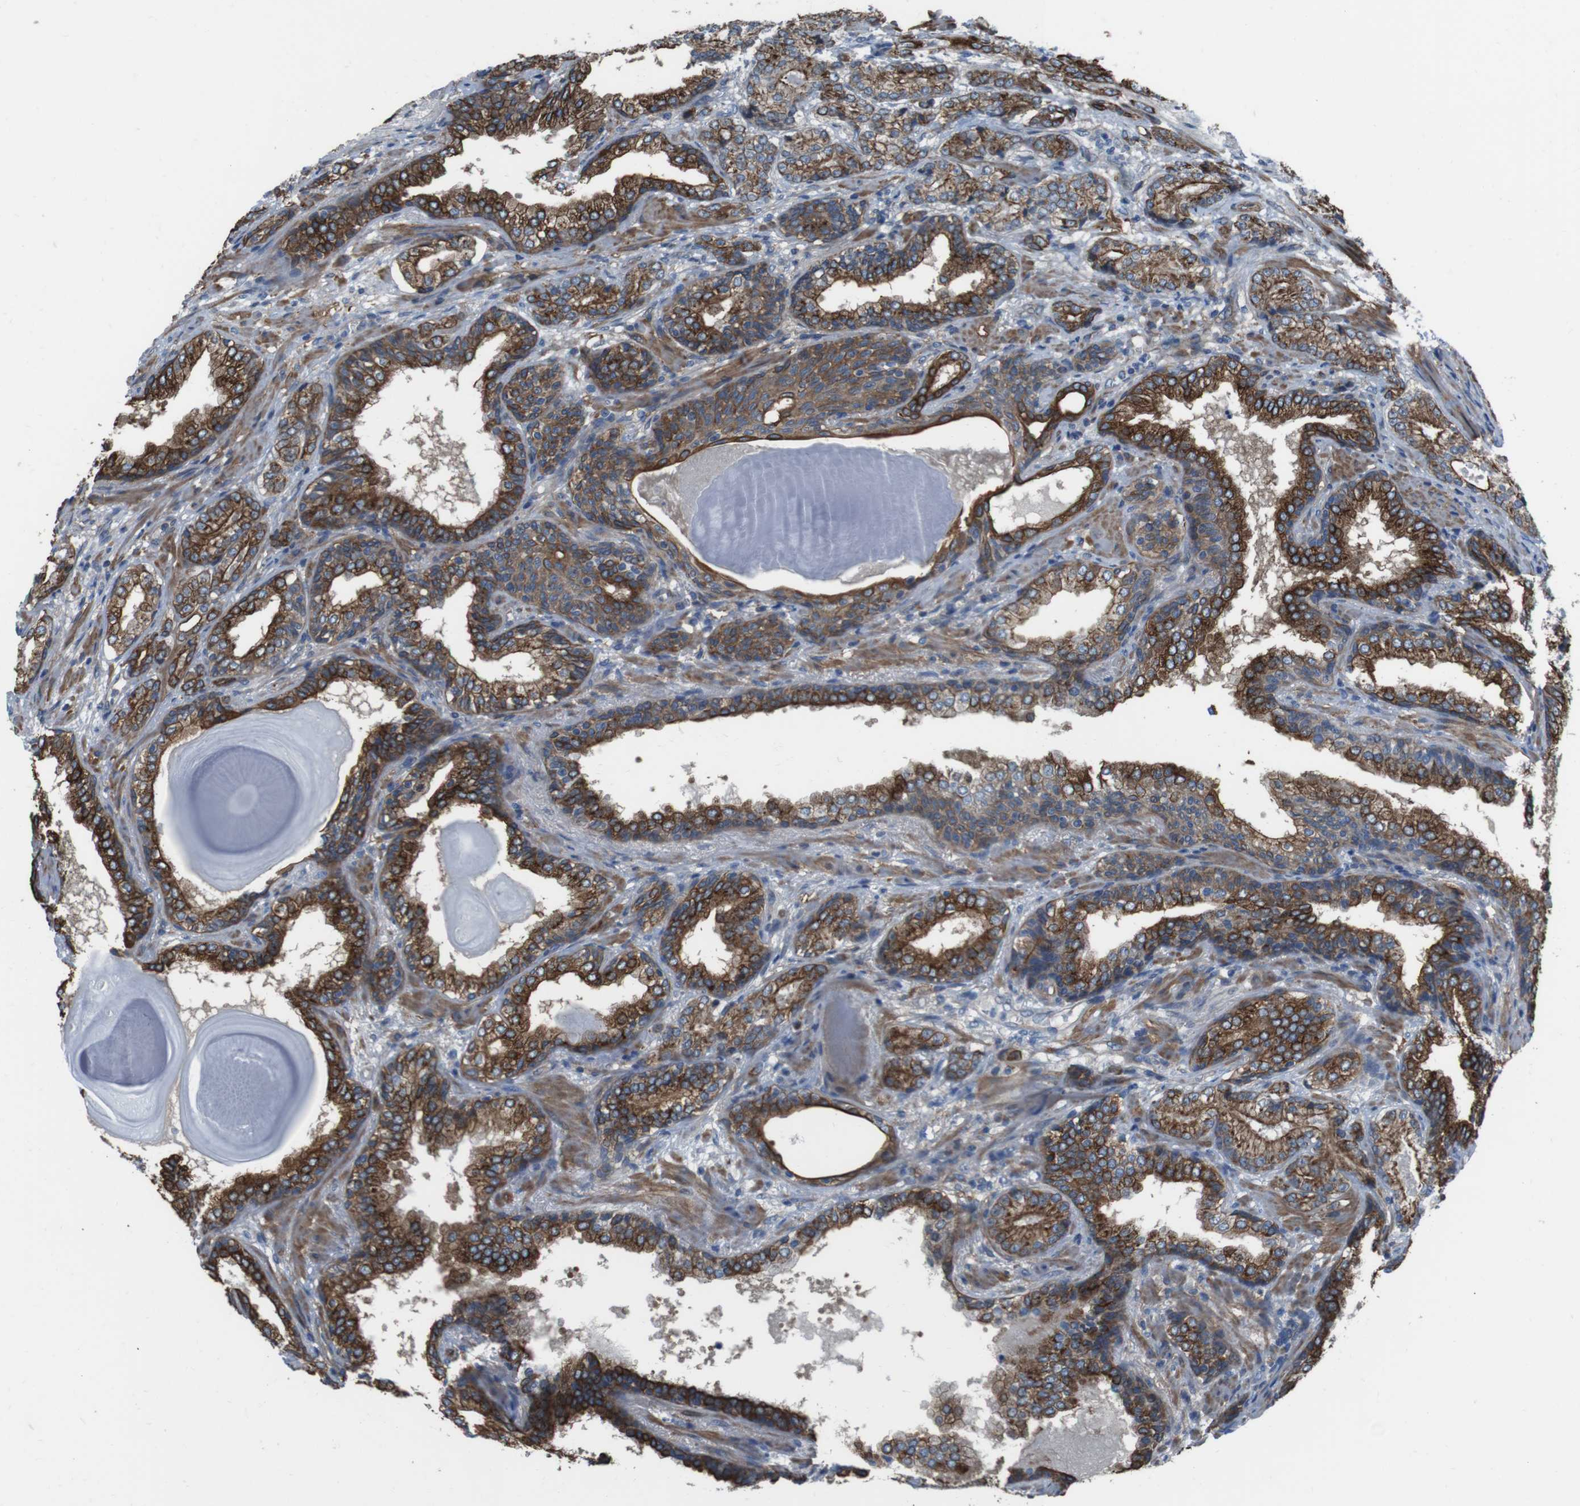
{"staining": {"intensity": "moderate", "quantity": ">75%", "location": "cytoplasmic/membranous"}, "tissue": "prostate cancer", "cell_type": "Tumor cells", "image_type": "cancer", "snomed": [{"axis": "morphology", "description": "Adenocarcinoma, High grade"}, {"axis": "topography", "description": "Prostate"}], "caption": "This is an image of immunohistochemistry (IHC) staining of prostate cancer, which shows moderate positivity in the cytoplasmic/membranous of tumor cells.", "gene": "FAM174B", "patient": {"sex": "male", "age": 61}}